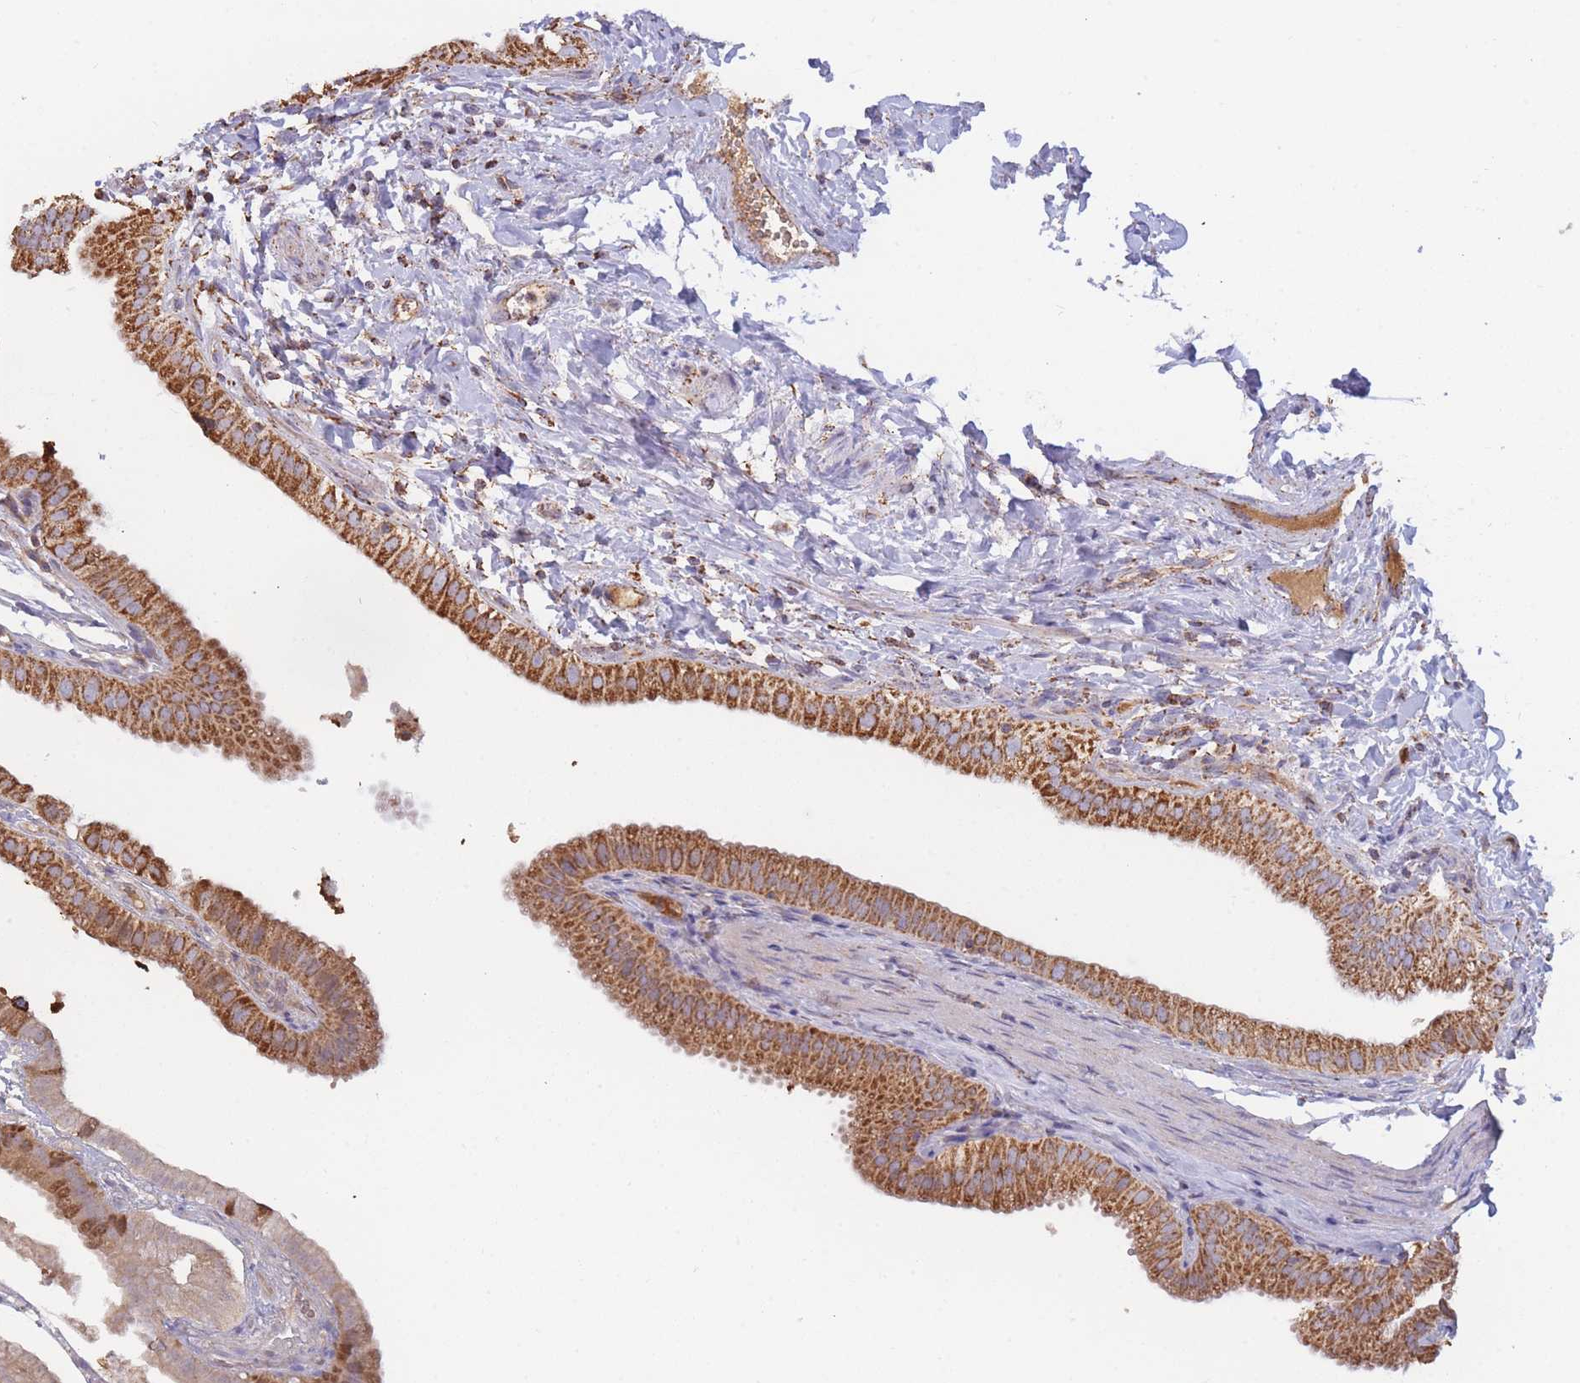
{"staining": {"intensity": "strong", "quantity": ">75%", "location": "cytoplasmic/membranous"}, "tissue": "gallbladder", "cell_type": "Glandular cells", "image_type": "normal", "snomed": [{"axis": "morphology", "description": "Normal tissue, NOS"}, {"axis": "topography", "description": "Gallbladder"}], "caption": "This is a histology image of IHC staining of benign gallbladder, which shows strong positivity in the cytoplasmic/membranous of glandular cells.", "gene": "MRPL17", "patient": {"sex": "female", "age": 61}}